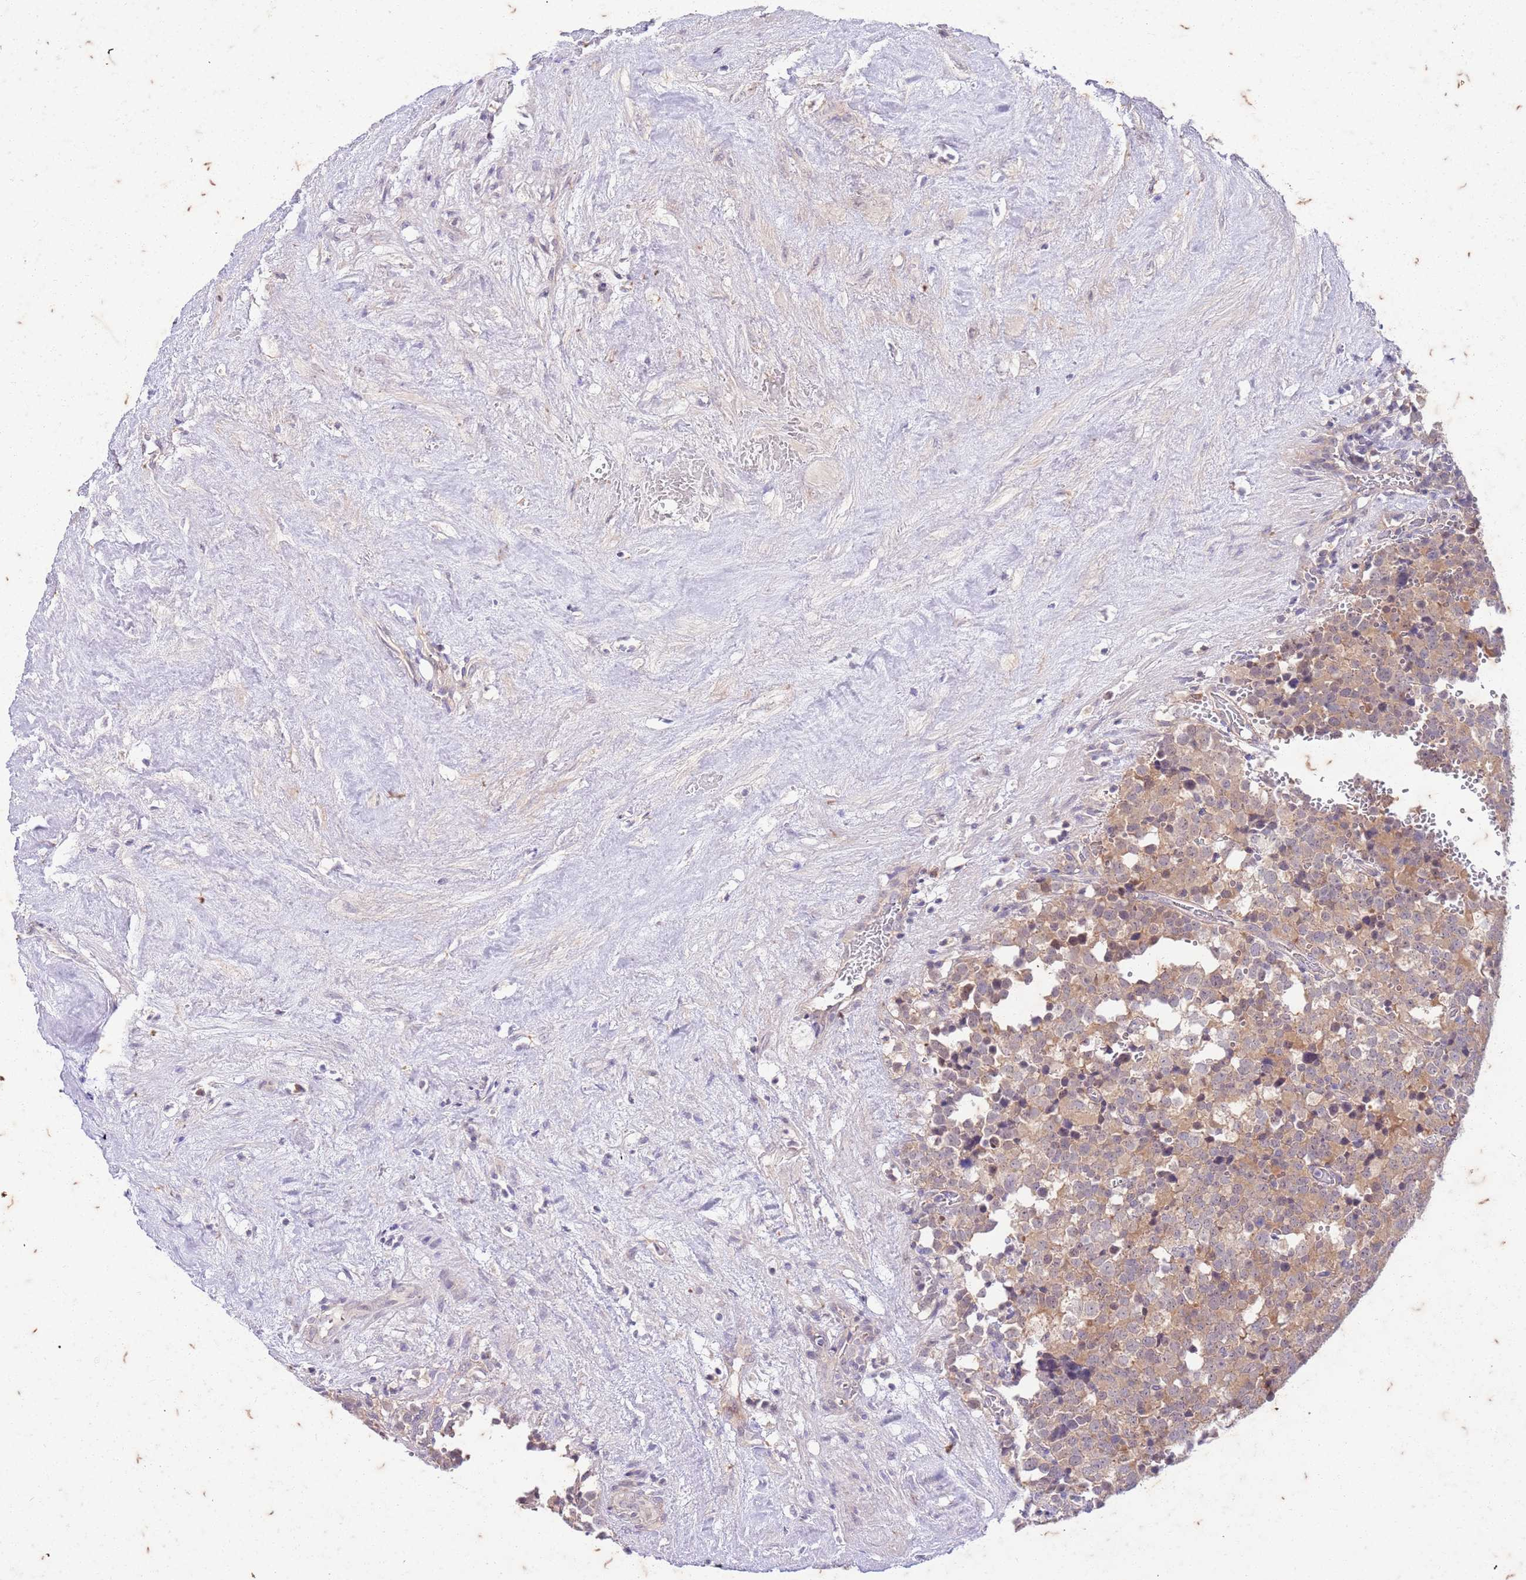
{"staining": {"intensity": "moderate", "quantity": "25%-75%", "location": "cytoplasmic/membranous"}, "tissue": "testis cancer", "cell_type": "Tumor cells", "image_type": "cancer", "snomed": [{"axis": "morphology", "description": "Seminoma, NOS"}, {"axis": "topography", "description": "Testis"}], "caption": "Tumor cells reveal medium levels of moderate cytoplasmic/membranous expression in about 25%-75% of cells in testis seminoma.", "gene": "RAPGEF3", "patient": {"sex": "male", "age": 71}}